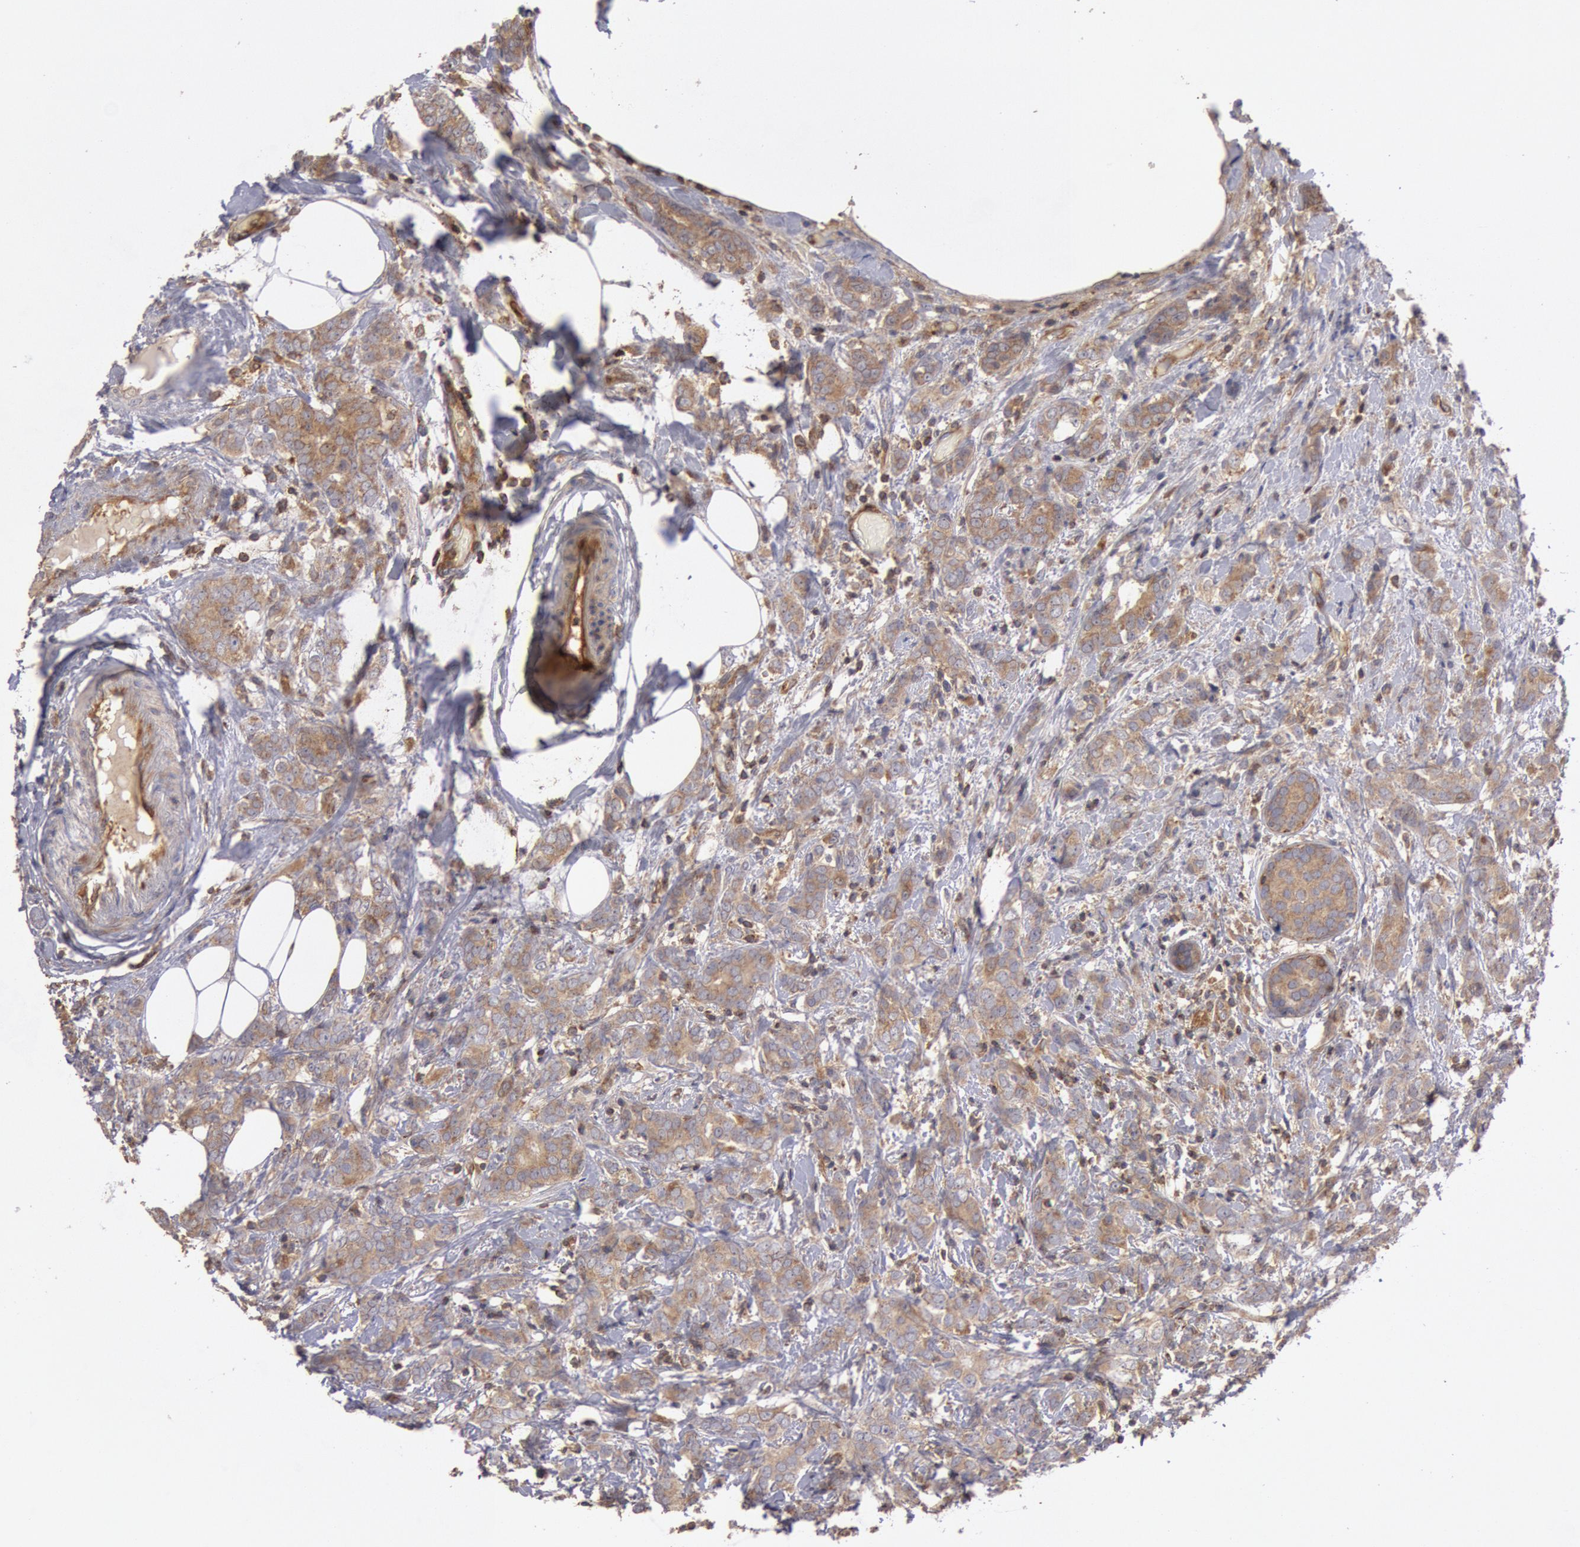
{"staining": {"intensity": "moderate", "quantity": ">75%", "location": "cytoplasmic/membranous"}, "tissue": "breast cancer", "cell_type": "Tumor cells", "image_type": "cancer", "snomed": [{"axis": "morphology", "description": "Duct carcinoma"}, {"axis": "topography", "description": "Breast"}], "caption": "Immunohistochemistry of breast intraductal carcinoma shows medium levels of moderate cytoplasmic/membranous positivity in approximately >75% of tumor cells. (IHC, brightfield microscopy, high magnification).", "gene": "PIK3R1", "patient": {"sex": "female", "age": 53}}